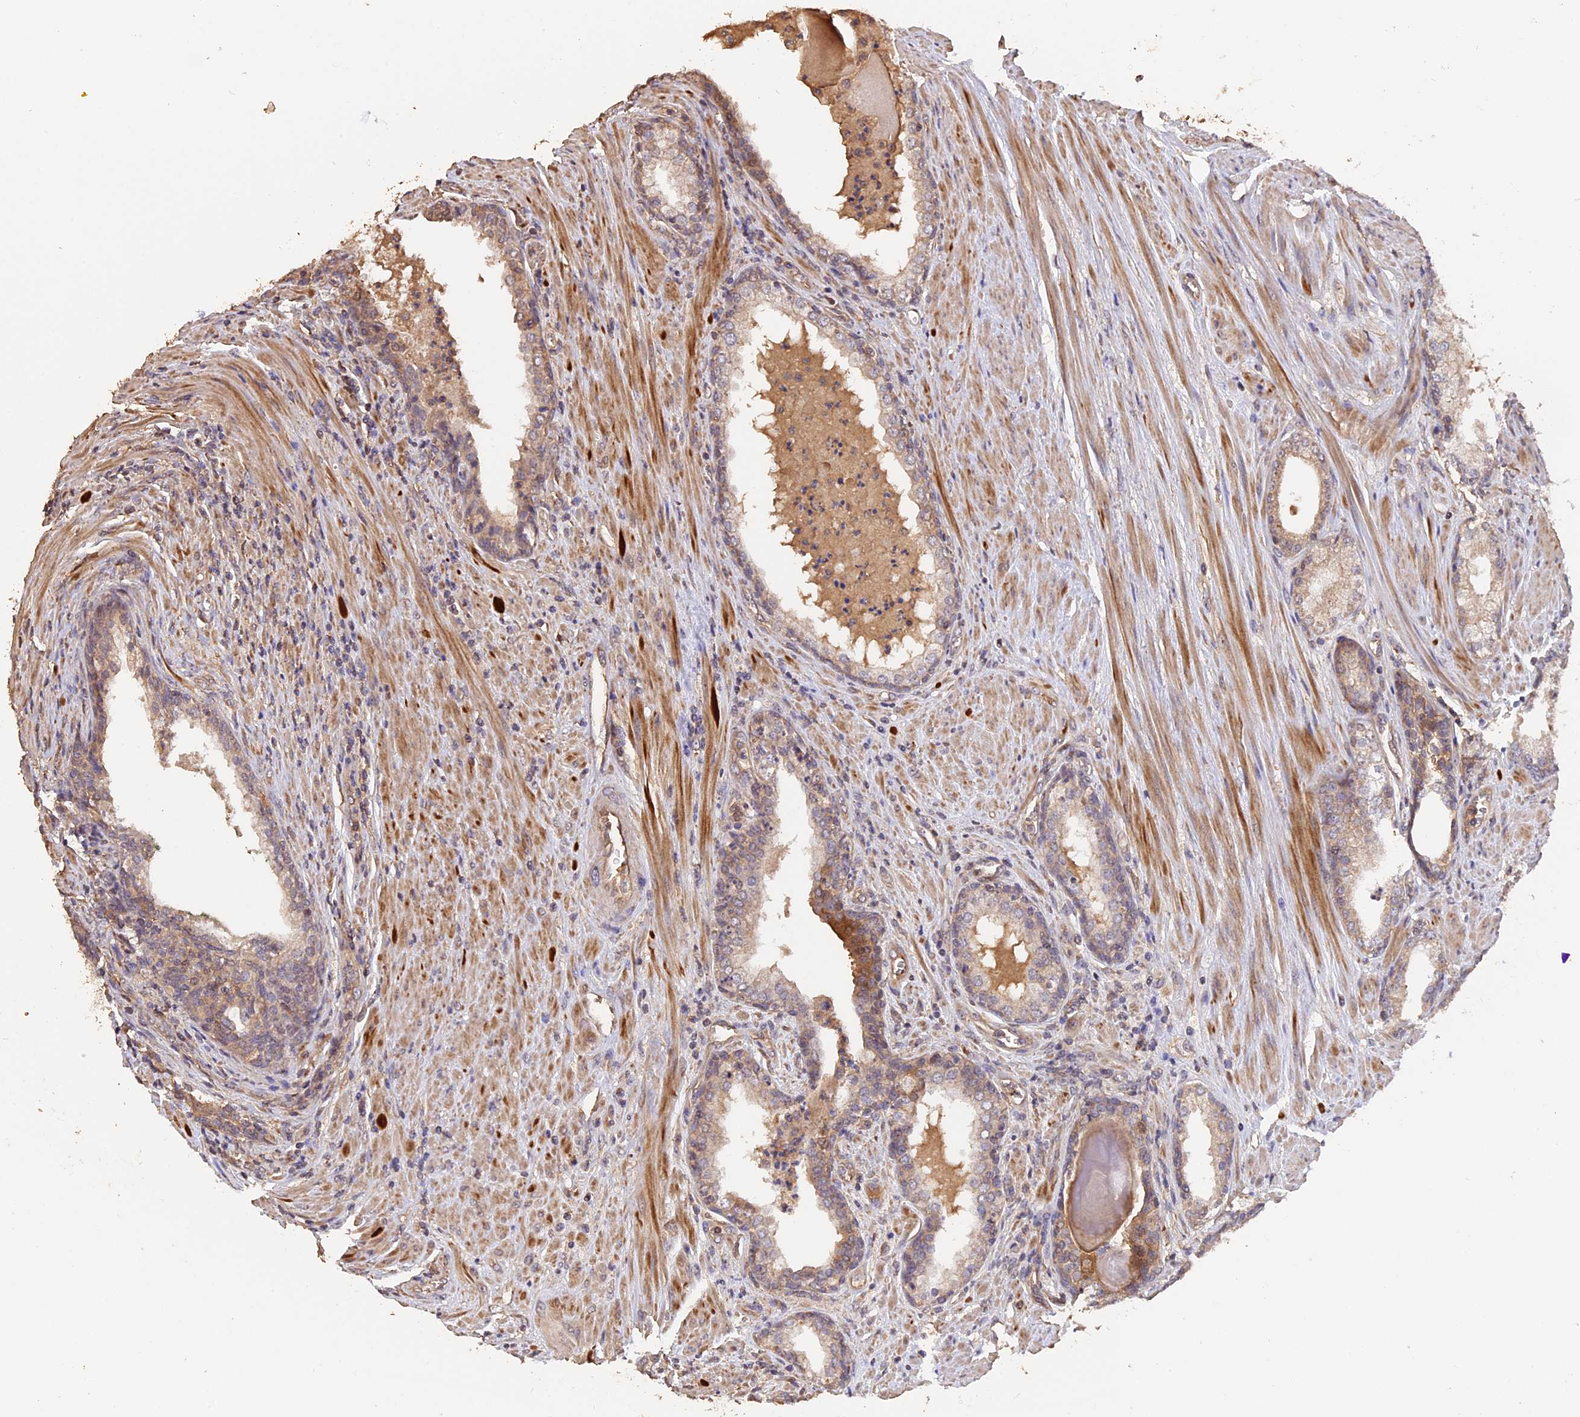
{"staining": {"intensity": "weak", "quantity": "25%-75%", "location": "cytoplasmic/membranous"}, "tissue": "prostate cancer", "cell_type": "Tumor cells", "image_type": "cancer", "snomed": [{"axis": "morphology", "description": "Adenocarcinoma, Low grade"}, {"axis": "topography", "description": "Prostate"}], "caption": "Prostate cancer was stained to show a protein in brown. There is low levels of weak cytoplasmic/membranous staining in approximately 25%-75% of tumor cells. The staining was performed using DAB, with brown indicating positive protein expression. Nuclei are stained blue with hematoxylin.", "gene": "RASAL1", "patient": {"sex": "male", "age": 54}}